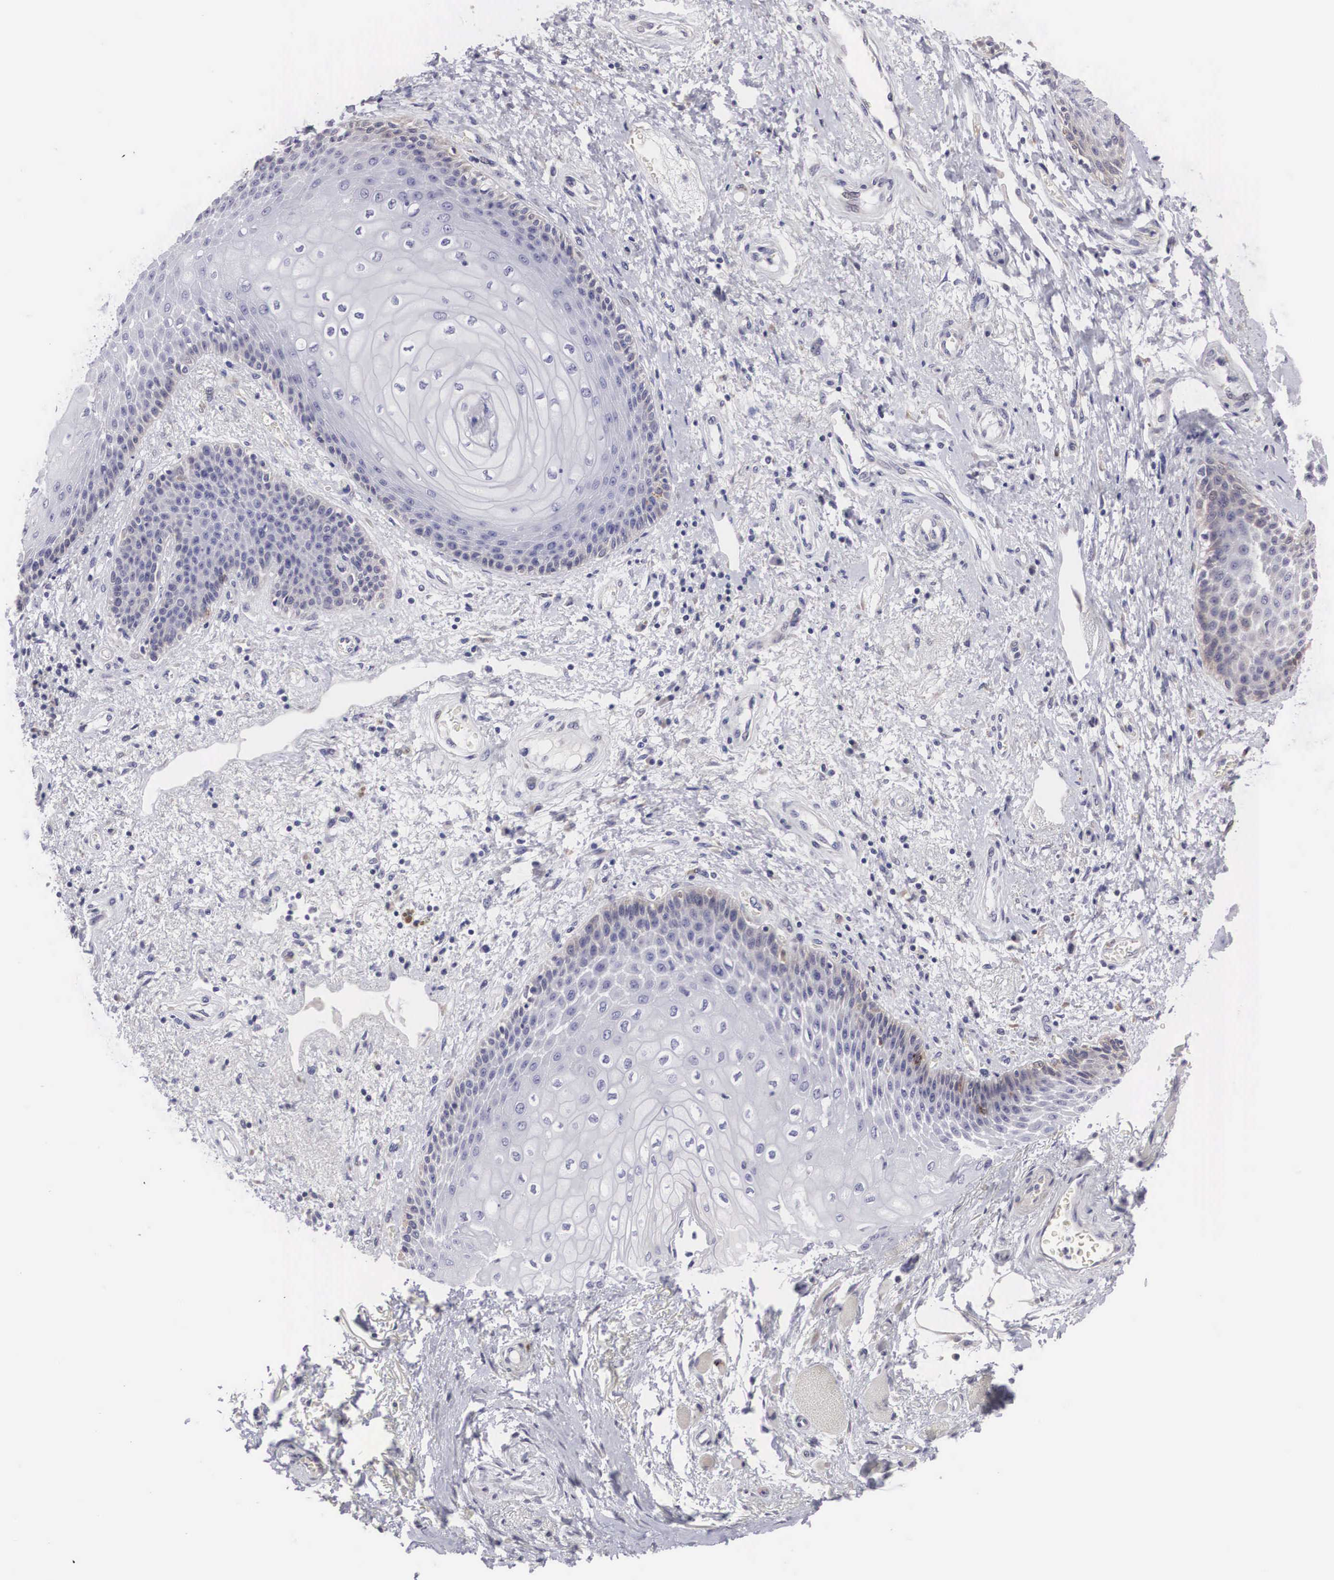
{"staining": {"intensity": "weak", "quantity": "<25%", "location": "cytoplasmic/membranous"}, "tissue": "skin", "cell_type": "Epidermal cells", "image_type": "normal", "snomed": [{"axis": "morphology", "description": "Normal tissue, NOS"}, {"axis": "topography", "description": "Anal"}], "caption": "Immunohistochemical staining of unremarkable human skin shows no significant expression in epidermal cells. Brightfield microscopy of immunohistochemistry (IHC) stained with DAB (3,3'-diaminobenzidine) (brown) and hematoxylin (blue), captured at high magnification.", "gene": "ARMCX3", "patient": {"sex": "female", "age": 46}}